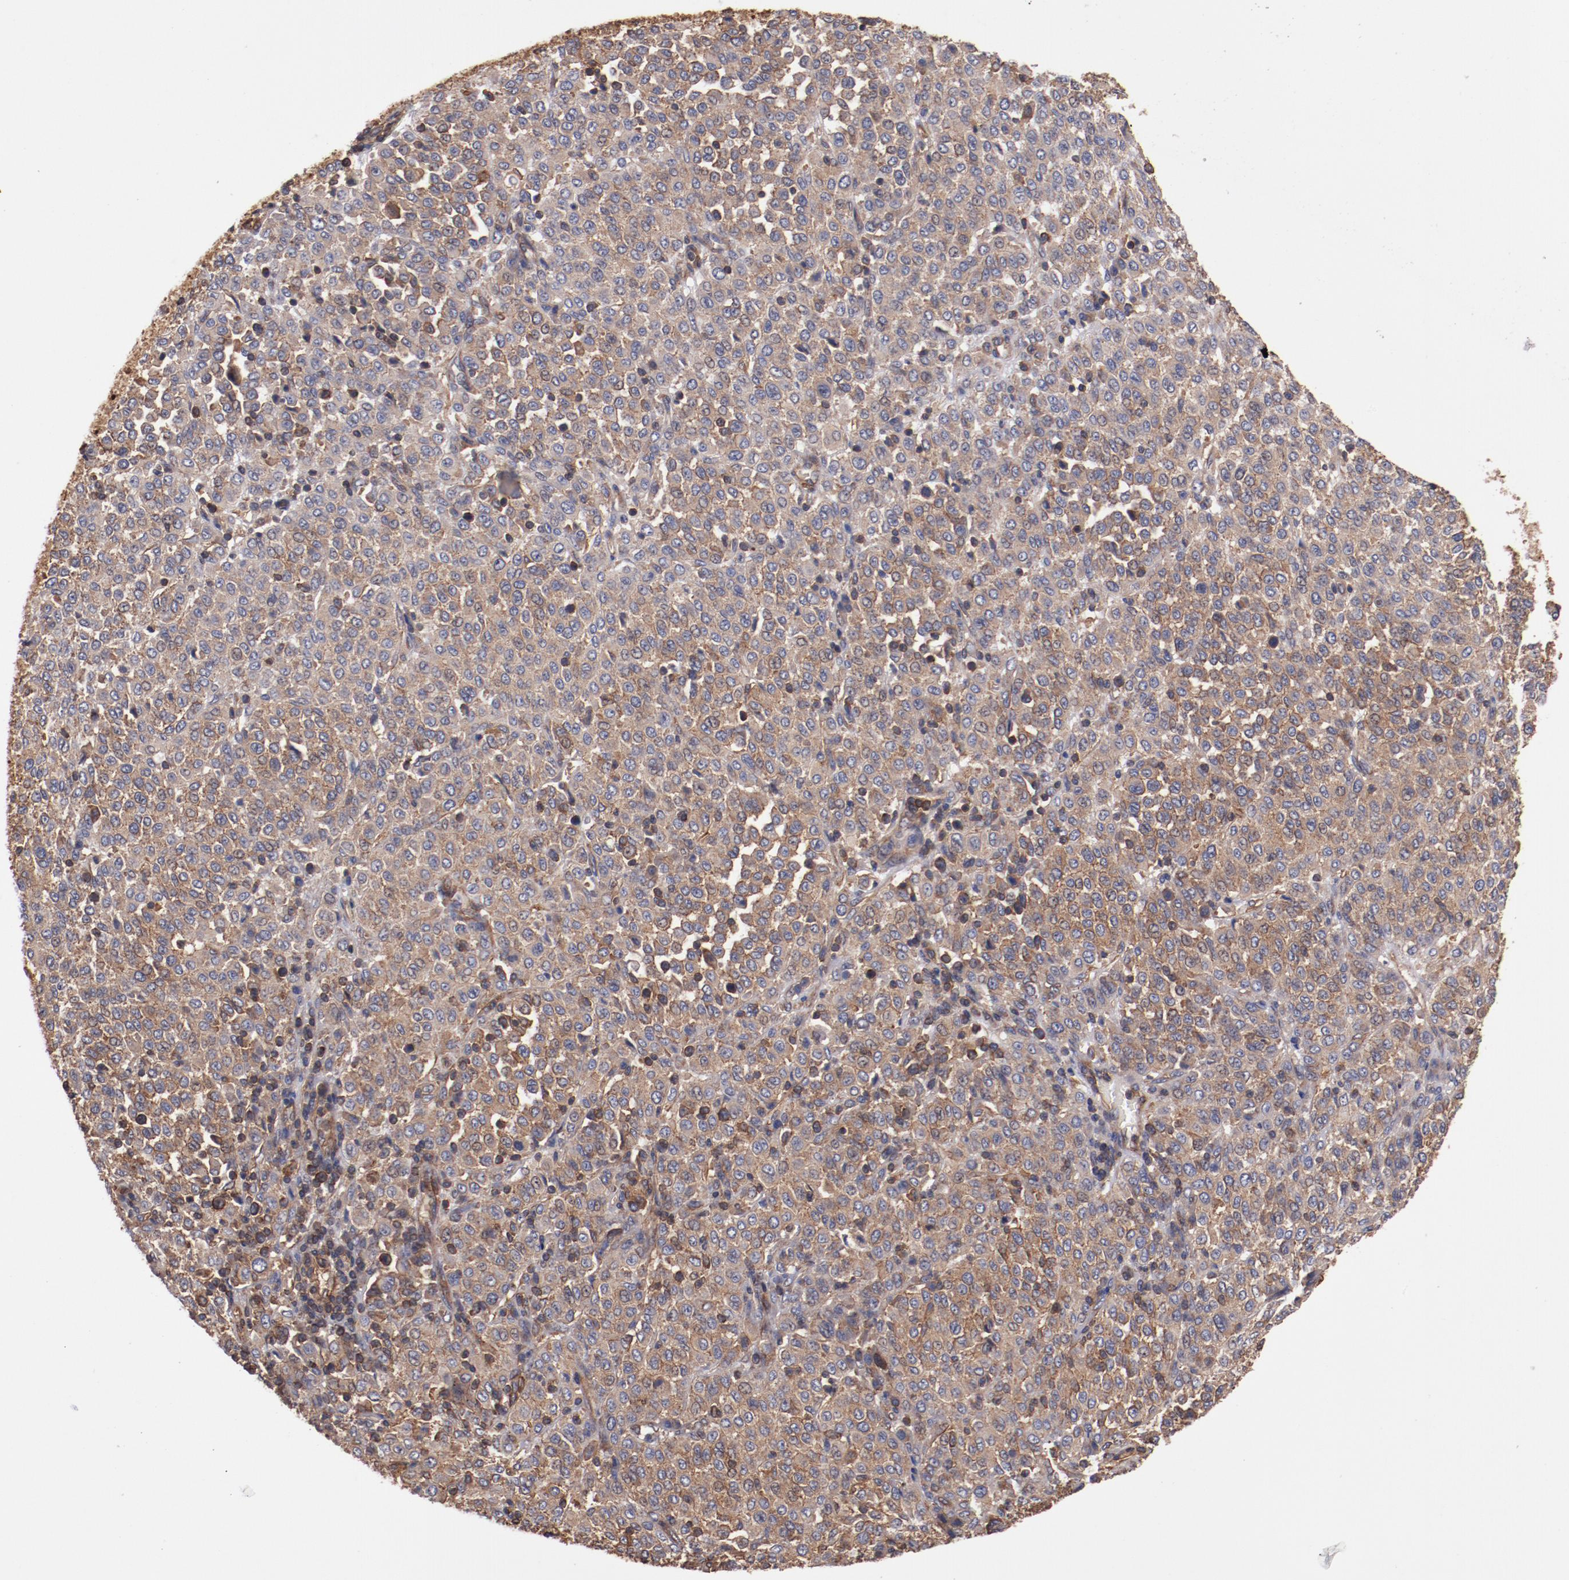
{"staining": {"intensity": "moderate", "quantity": ">75%", "location": "cytoplasmic/membranous"}, "tissue": "melanoma", "cell_type": "Tumor cells", "image_type": "cancer", "snomed": [{"axis": "morphology", "description": "Malignant melanoma, Metastatic site"}, {"axis": "topography", "description": "Pancreas"}], "caption": "DAB immunohistochemical staining of human malignant melanoma (metastatic site) demonstrates moderate cytoplasmic/membranous protein positivity in about >75% of tumor cells. Nuclei are stained in blue.", "gene": "TMOD3", "patient": {"sex": "female", "age": 30}}